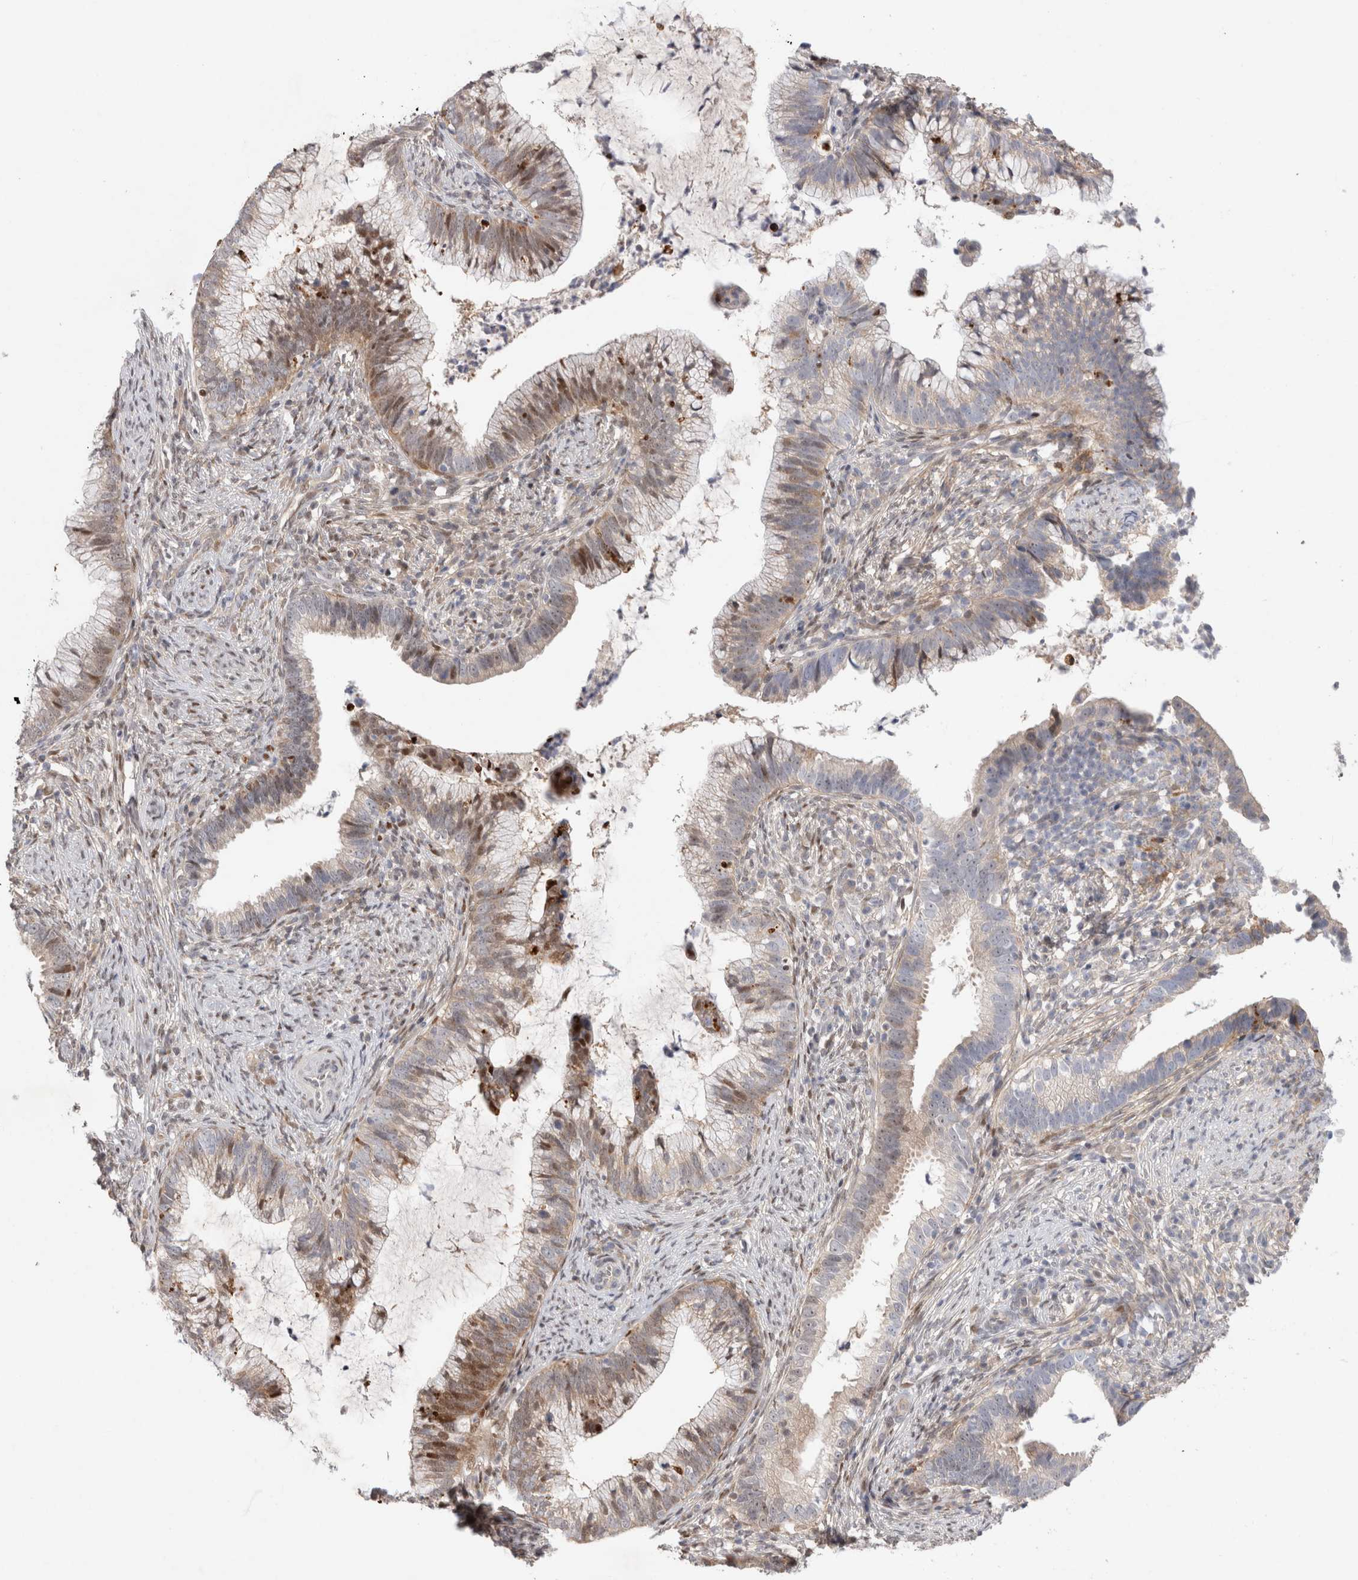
{"staining": {"intensity": "moderate", "quantity": "25%-75%", "location": "nuclear"}, "tissue": "cervical cancer", "cell_type": "Tumor cells", "image_type": "cancer", "snomed": [{"axis": "morphology", "description": "Adenocarcinoma, NOS"}, {"axis": "topography", "description": "Cervix"}], "caption": "This photomicrograph exhibits IHC staining of cervical cancer (adenocarcinoma), with medium moderate nuclear staining in approximately 25%-75% of tumor cells.", "gene": "TCF4", "patient": {"sex": "female", "age": 36}}